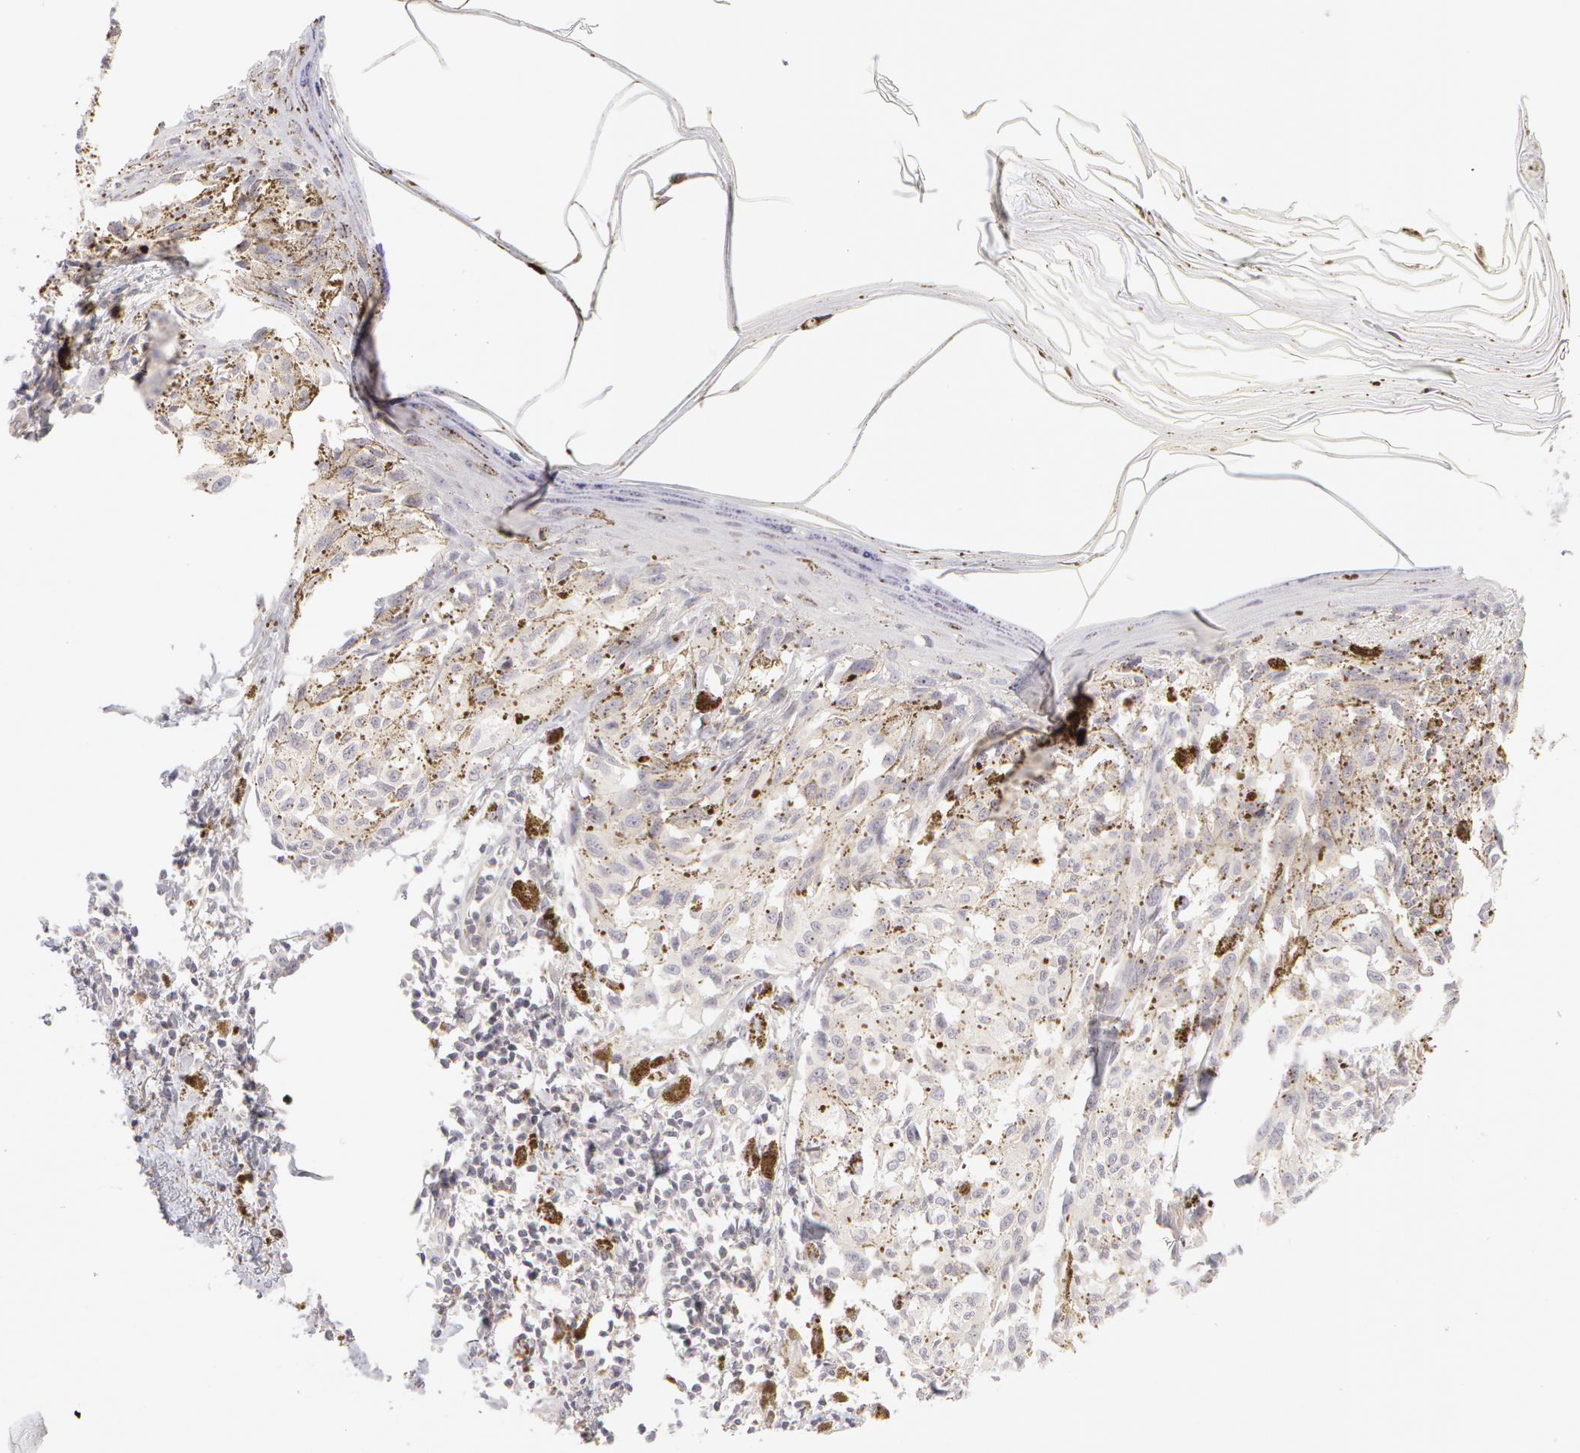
{"staining": {"intensity": "weak", "quantity": "25%-75%", "location": "cytoplasmic/membranous"}, "tissue": "melanoma", "cell_type": "Tumor cells", "image_type": "cancer", "snomed": [{"axis": "morphology", "description": "Malignant melanoma, NOS"}, {"axis": "topography", "description": "Skin"}], "caption": "Immunohistochemical staining of melanoma displays weak cytoplasmic/membranous protein expression in approximately 25%-75% of tumor cells. (DAB = brown stain, brightfield microscopy at high magnification).", "gene": "ABCB1", "patient": {"sex": "female", "age": 72}}